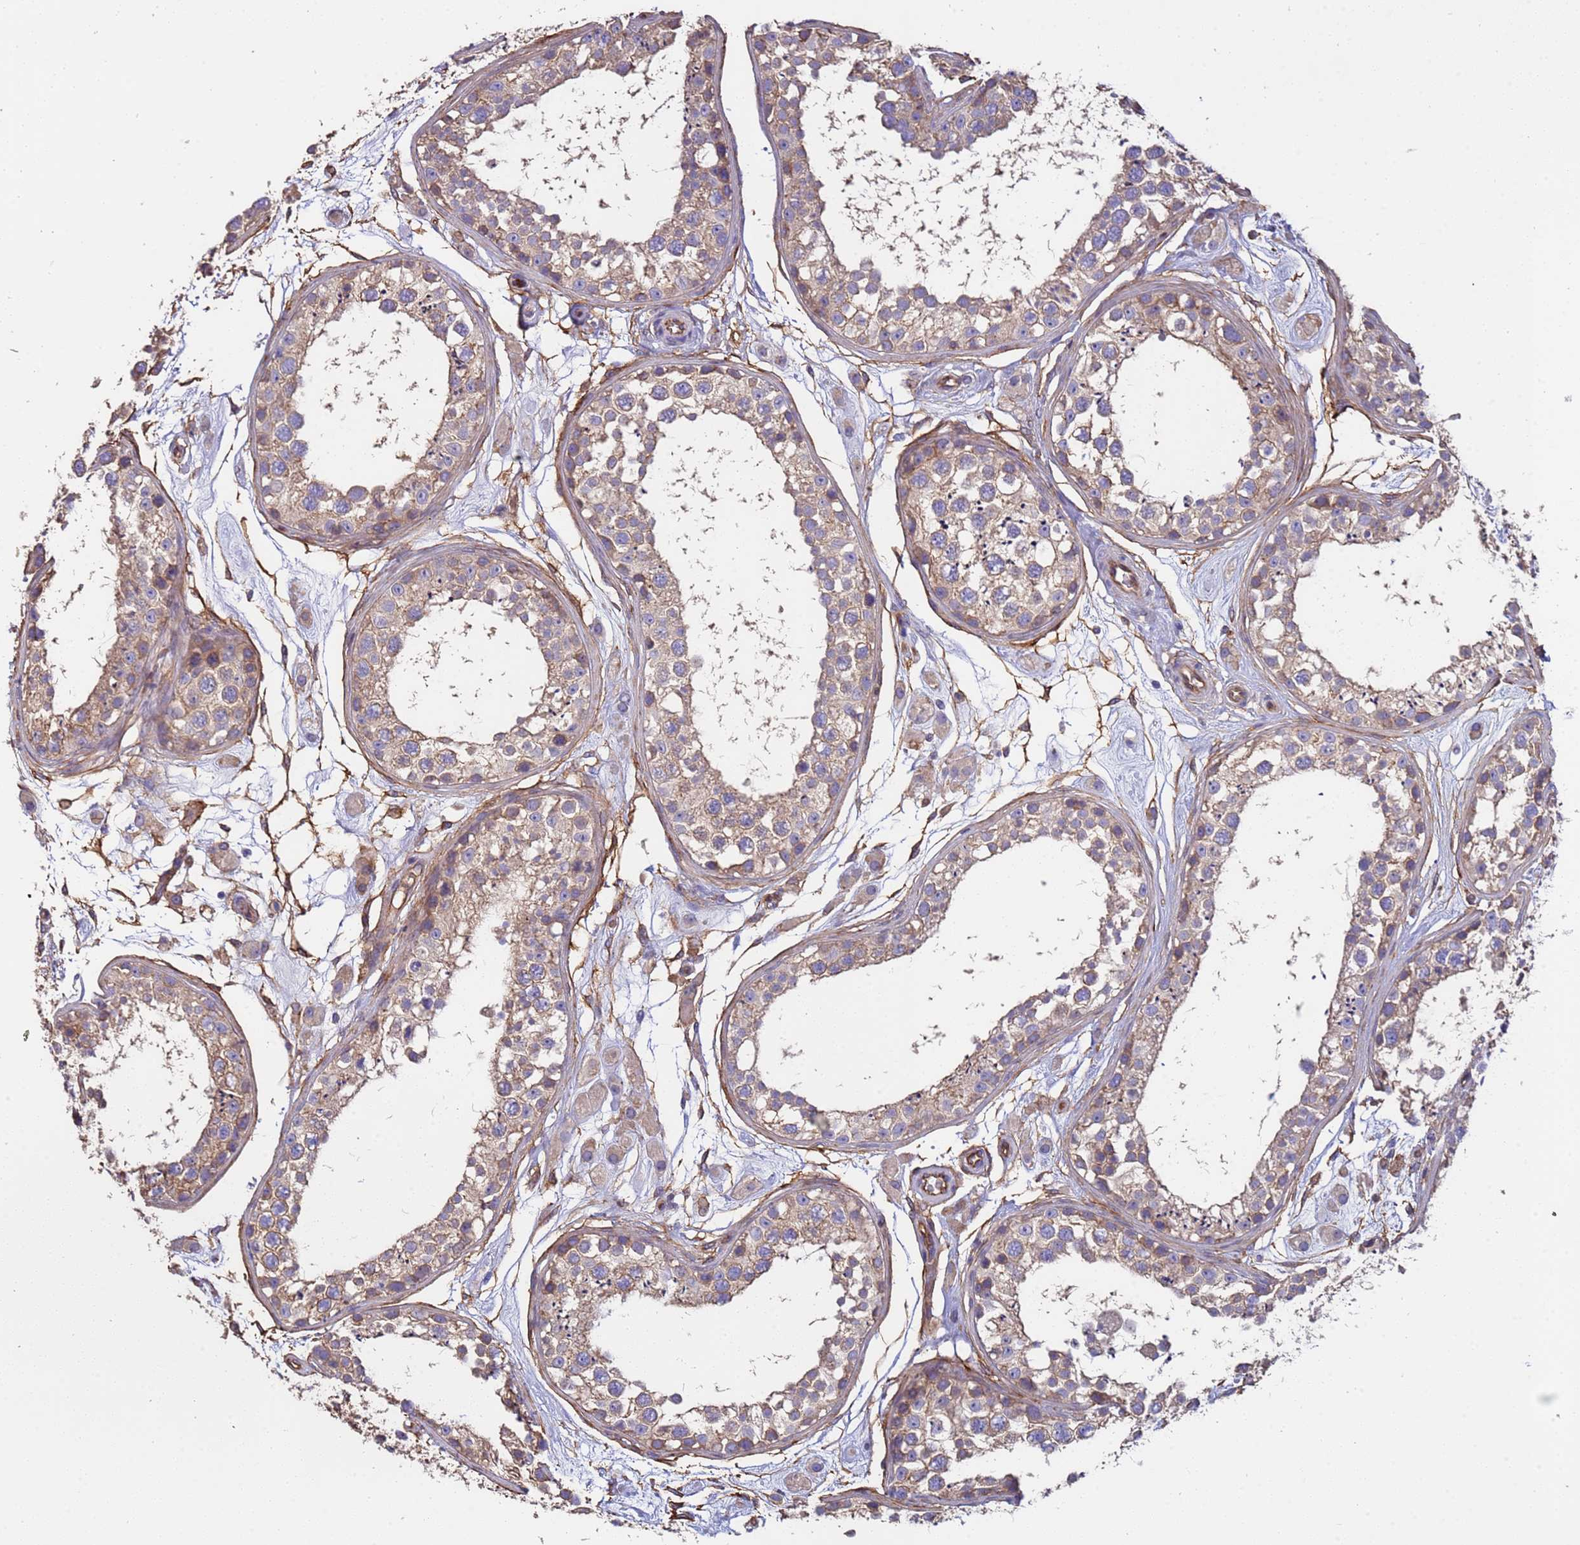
{"staining": {"intensity": "moderate", "quantity": ">75%", "location": "cytoplasmic/membranous"}, "tissue": "testis", "cell_type": "Cells in seminiferous ducts", "image_type": "normal", "snomed": [{"axis": "morphology", "description": "Normal tissue, NOS"}, {"axis": "topography", "description": "Testis"}], "caption": "The micrograph shows immunohistochemical staining of benign testis. There is moderate cytoplasmic/membranous staining is present in approximately >75% of cells in seminiferous ducts. (brown staining indicates protein expression, while blue staining denotes nuclei).", "gene": "ZNF248", "patient": {"sex": "male", "age": 25}}